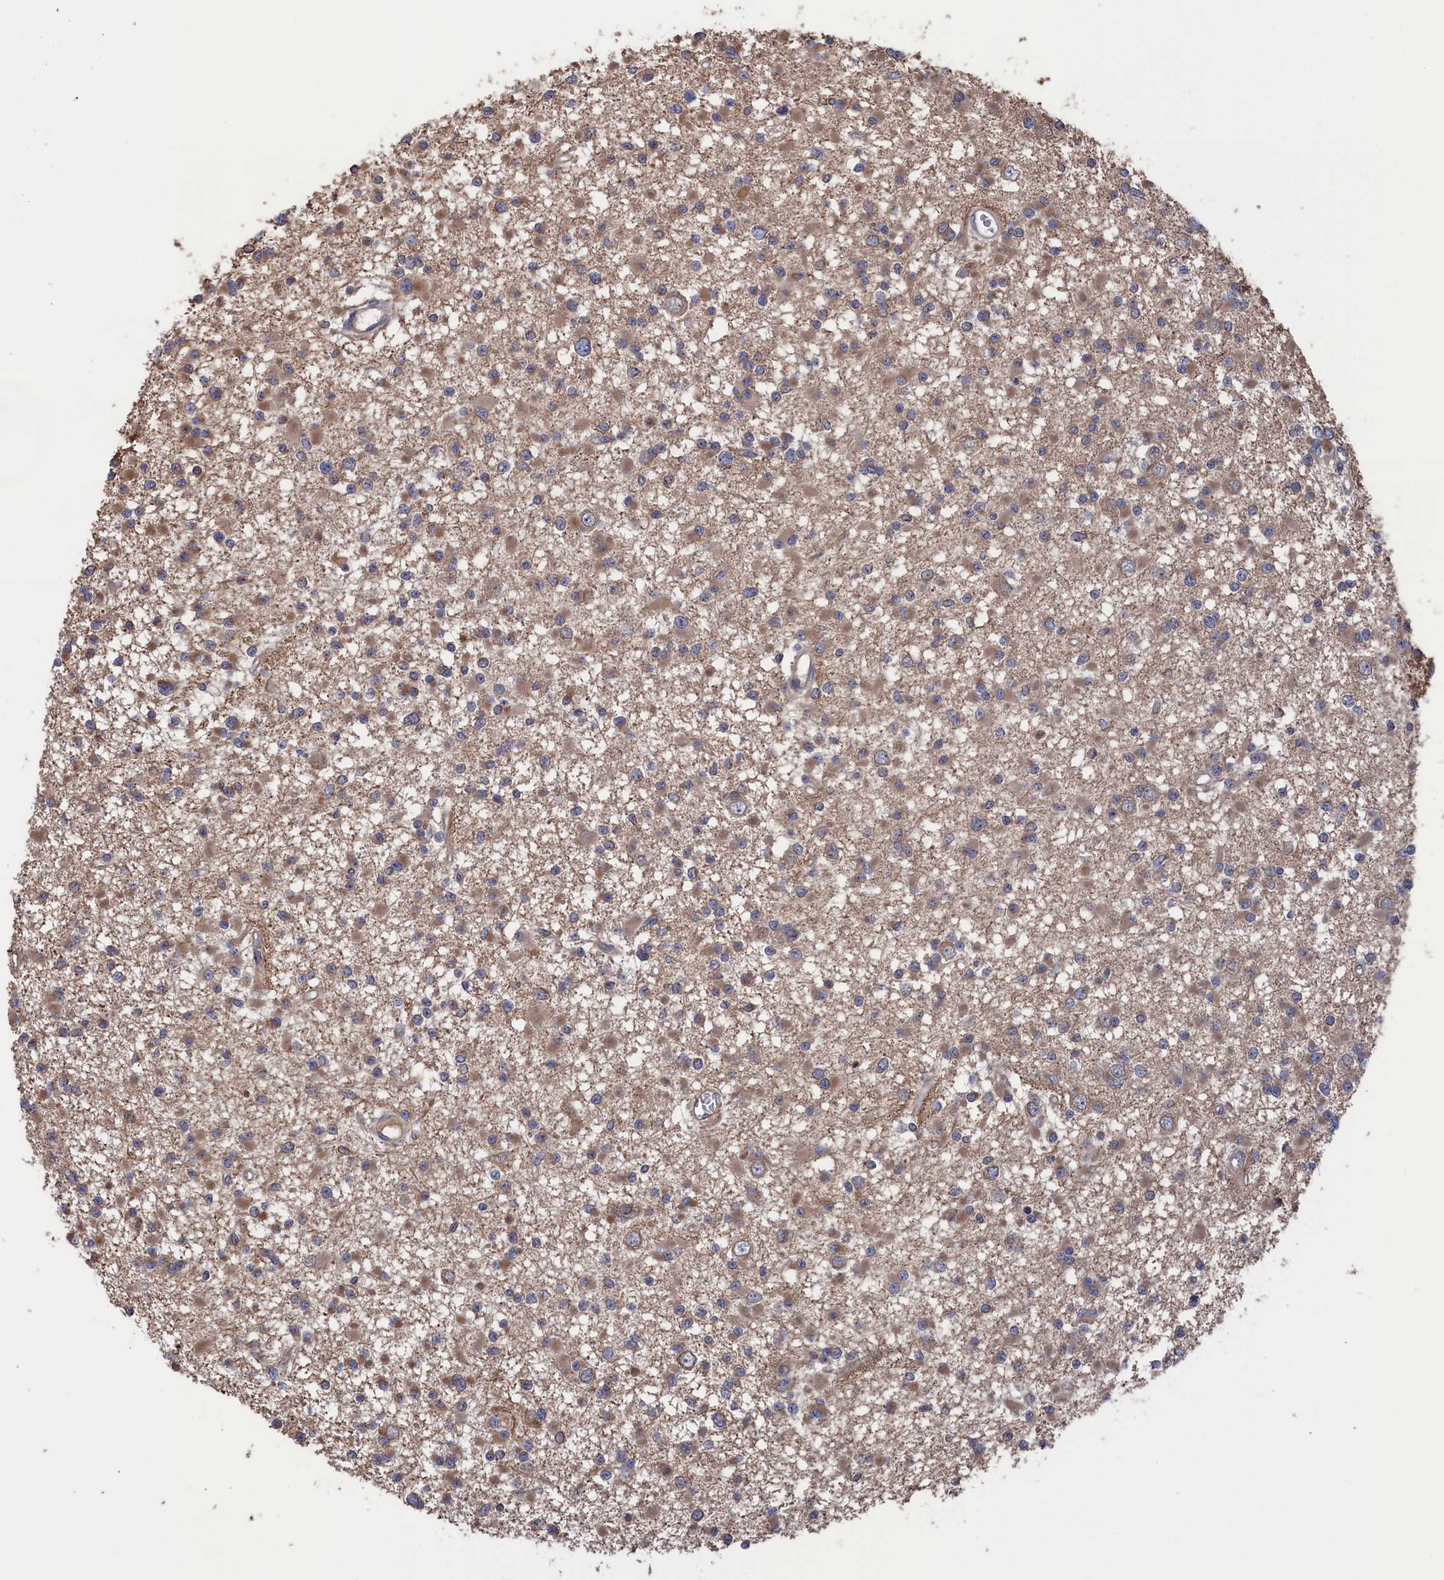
{"staining": {"intensity": "moderate", "quantity": "25%-75%", "location": "cytoplasmic/membranous"}, "tissue": "glioma", "cell_type": "Tumor cells", "image_type": "cancer", "snomed": [{"axis": "morphology", "description": "Glioma, malignant, Low grade"}, {"axis": "topography", "description": "Brain"}], "caption": "Immunohistochemistry (IHC) staining of low-grade glioma (malignant), which reveals medium levels of moderate cytoplasmic/membranous expression in approximately 25%-75% of tumor cells indicating moderate cytoplasmic/membranous protein staining. The staining was performed using DAB (3,3'-diaminobenzidine) (brown) for protein detection and nuclei were counterstained in hematoxylin (blue).", "gene": "NUTF2", "patient": {"sex": "female", "age": 22}}